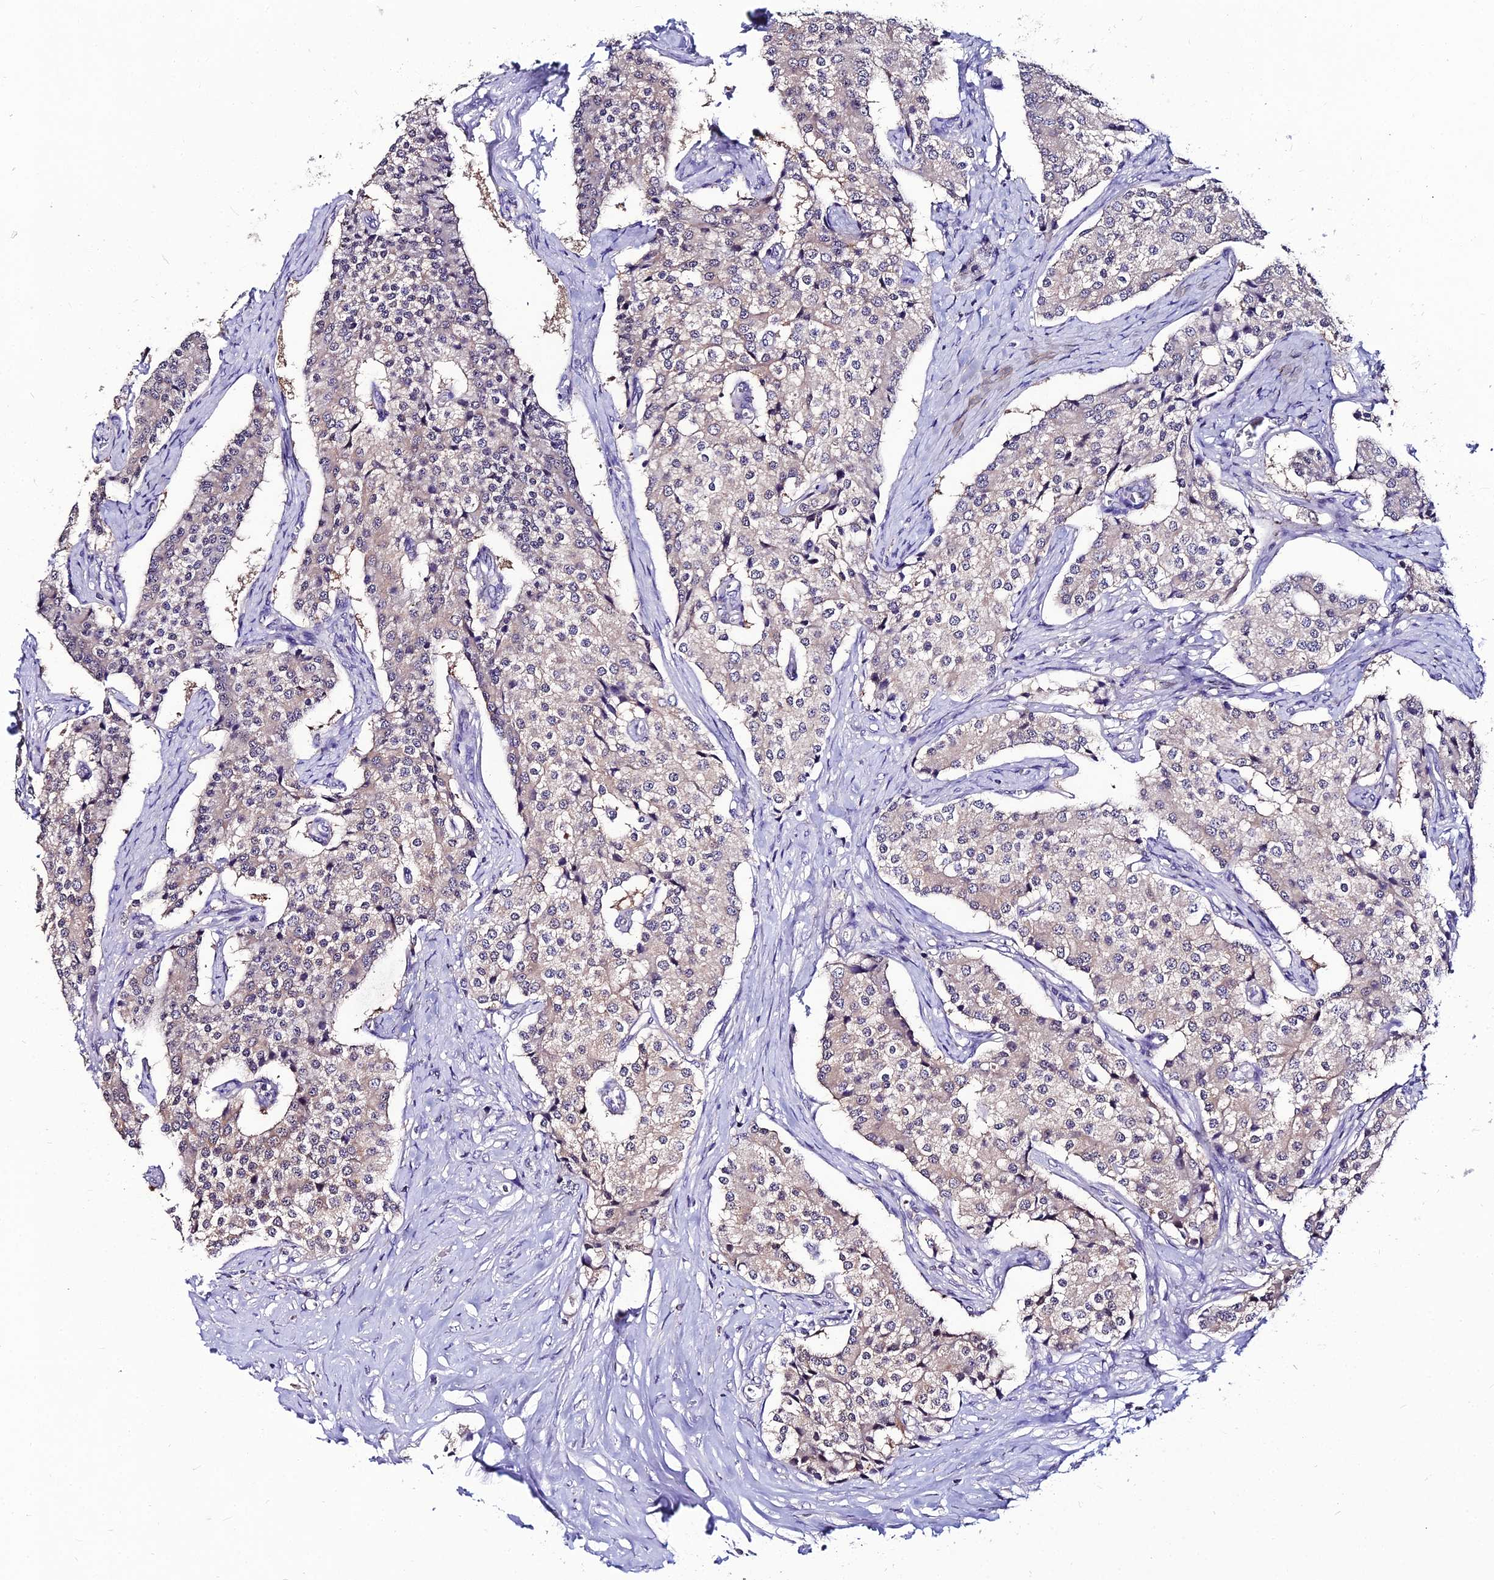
{"staining": {"intensity": "weak", "quantity": "25%-75%", "location": "cytoplasmic/membranous"}, "tissue": "carcinoid", "cell_type": "Tumor cells", "image_type": "cancer", "snomed": [{"axis": "morphology", "description": "Carcinoid, malignant, NOS"}, {"axis": "topography", "description": "Colon"}], "caption": "Human malignant carcinoid stained with a brown dye exhibits weak cytoplasmic/membranous positive positivity in about 25%-75% of tumor cells.", "gene": "LGALS7", "patient": {"sex": "female", "age": 52}}